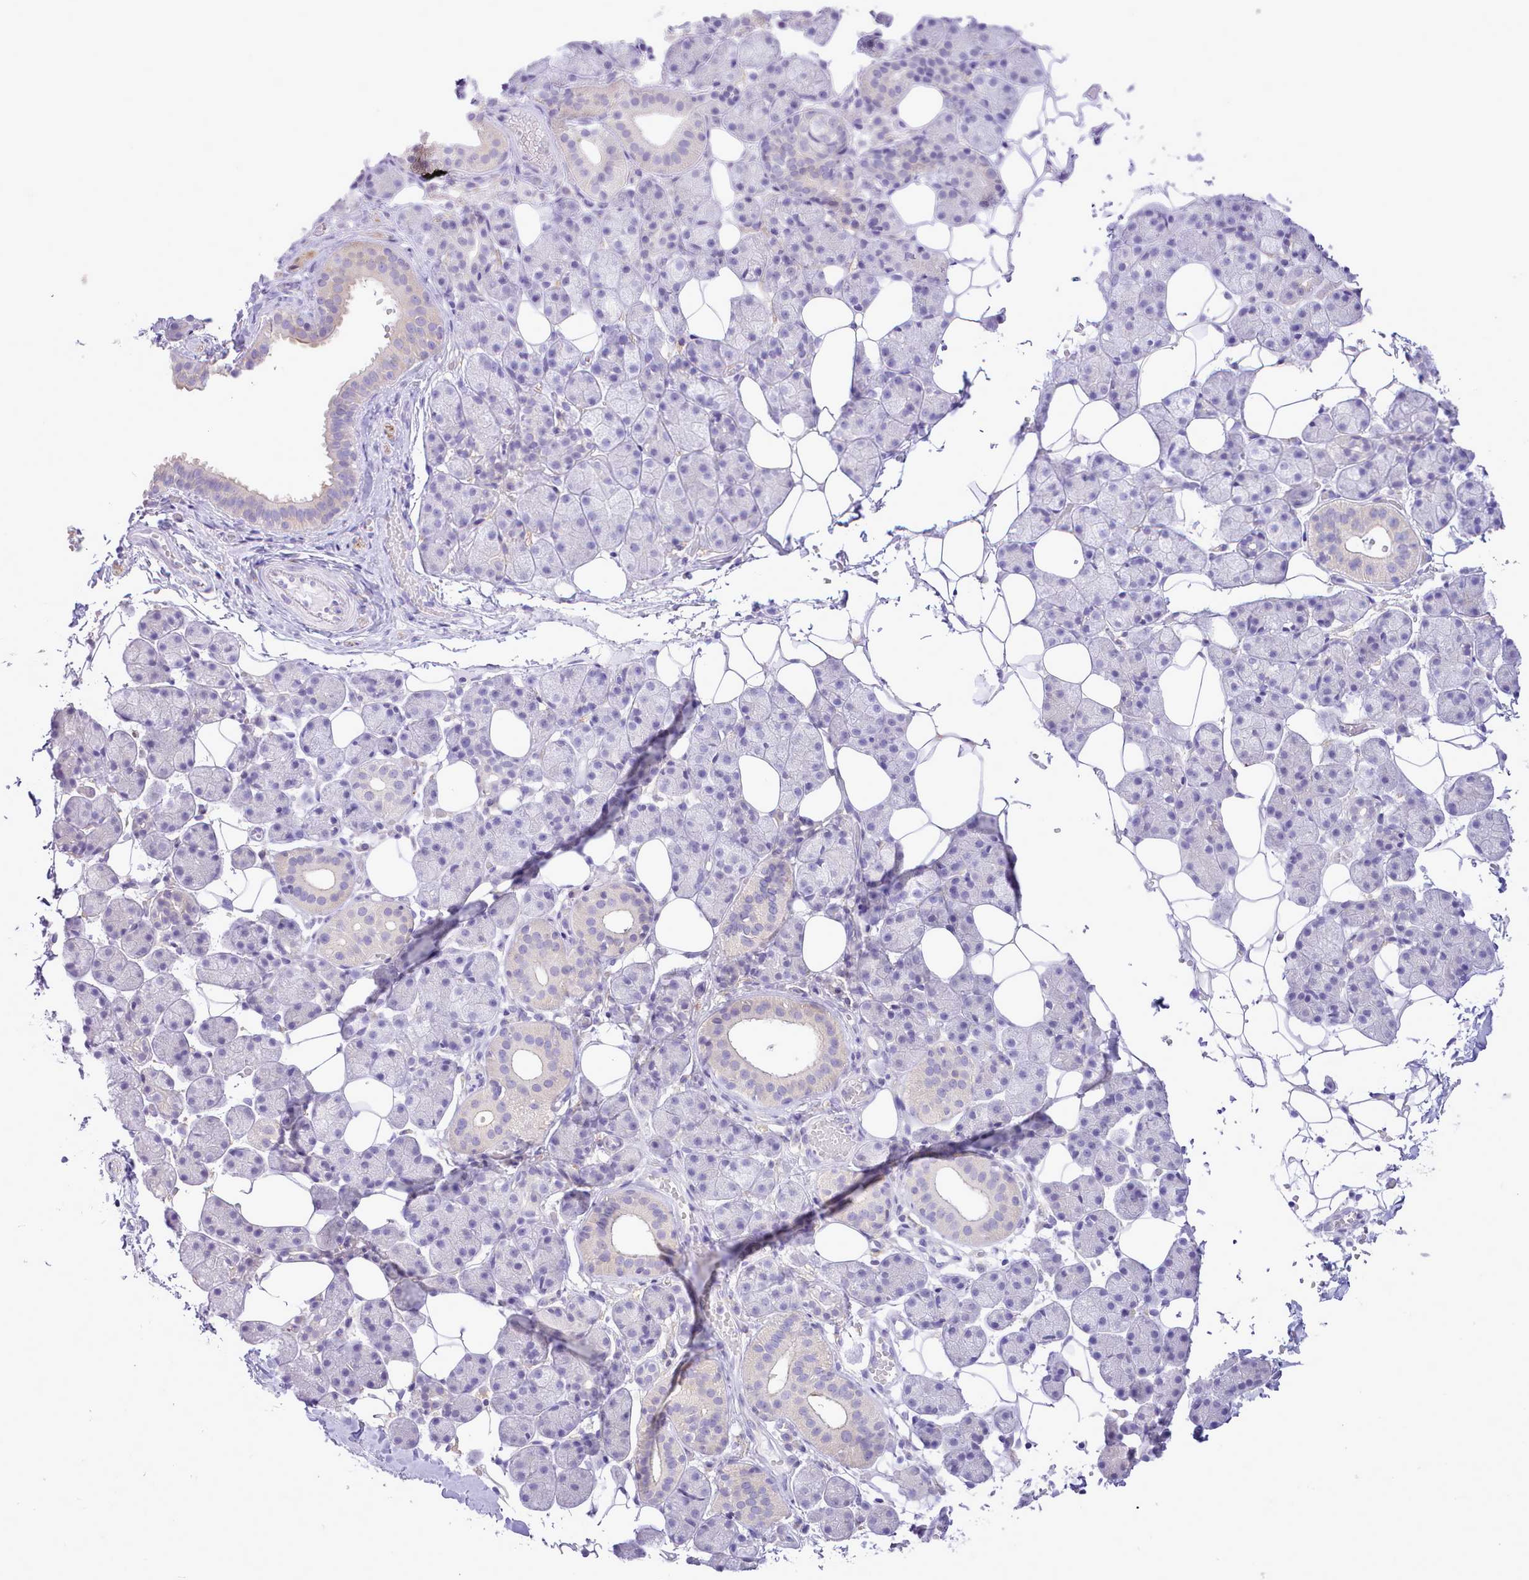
{"staining": {"intensity": "negative", "quantity": "none", "location": "none"}, "tissue": "salivary gland", "cell_type": "Glandular cells", "image_type": "normal", "snomed": [{"axis": "morphology", "description": "Normal tissue, NOS"}, {"axis": "topography", "description": "Salivary gland"}], "caption": "IHC of benign salivary gland shows no positivity in glandular cells.", "gene": "MDFI", "patient": {"sex": "female", "age": 33}}